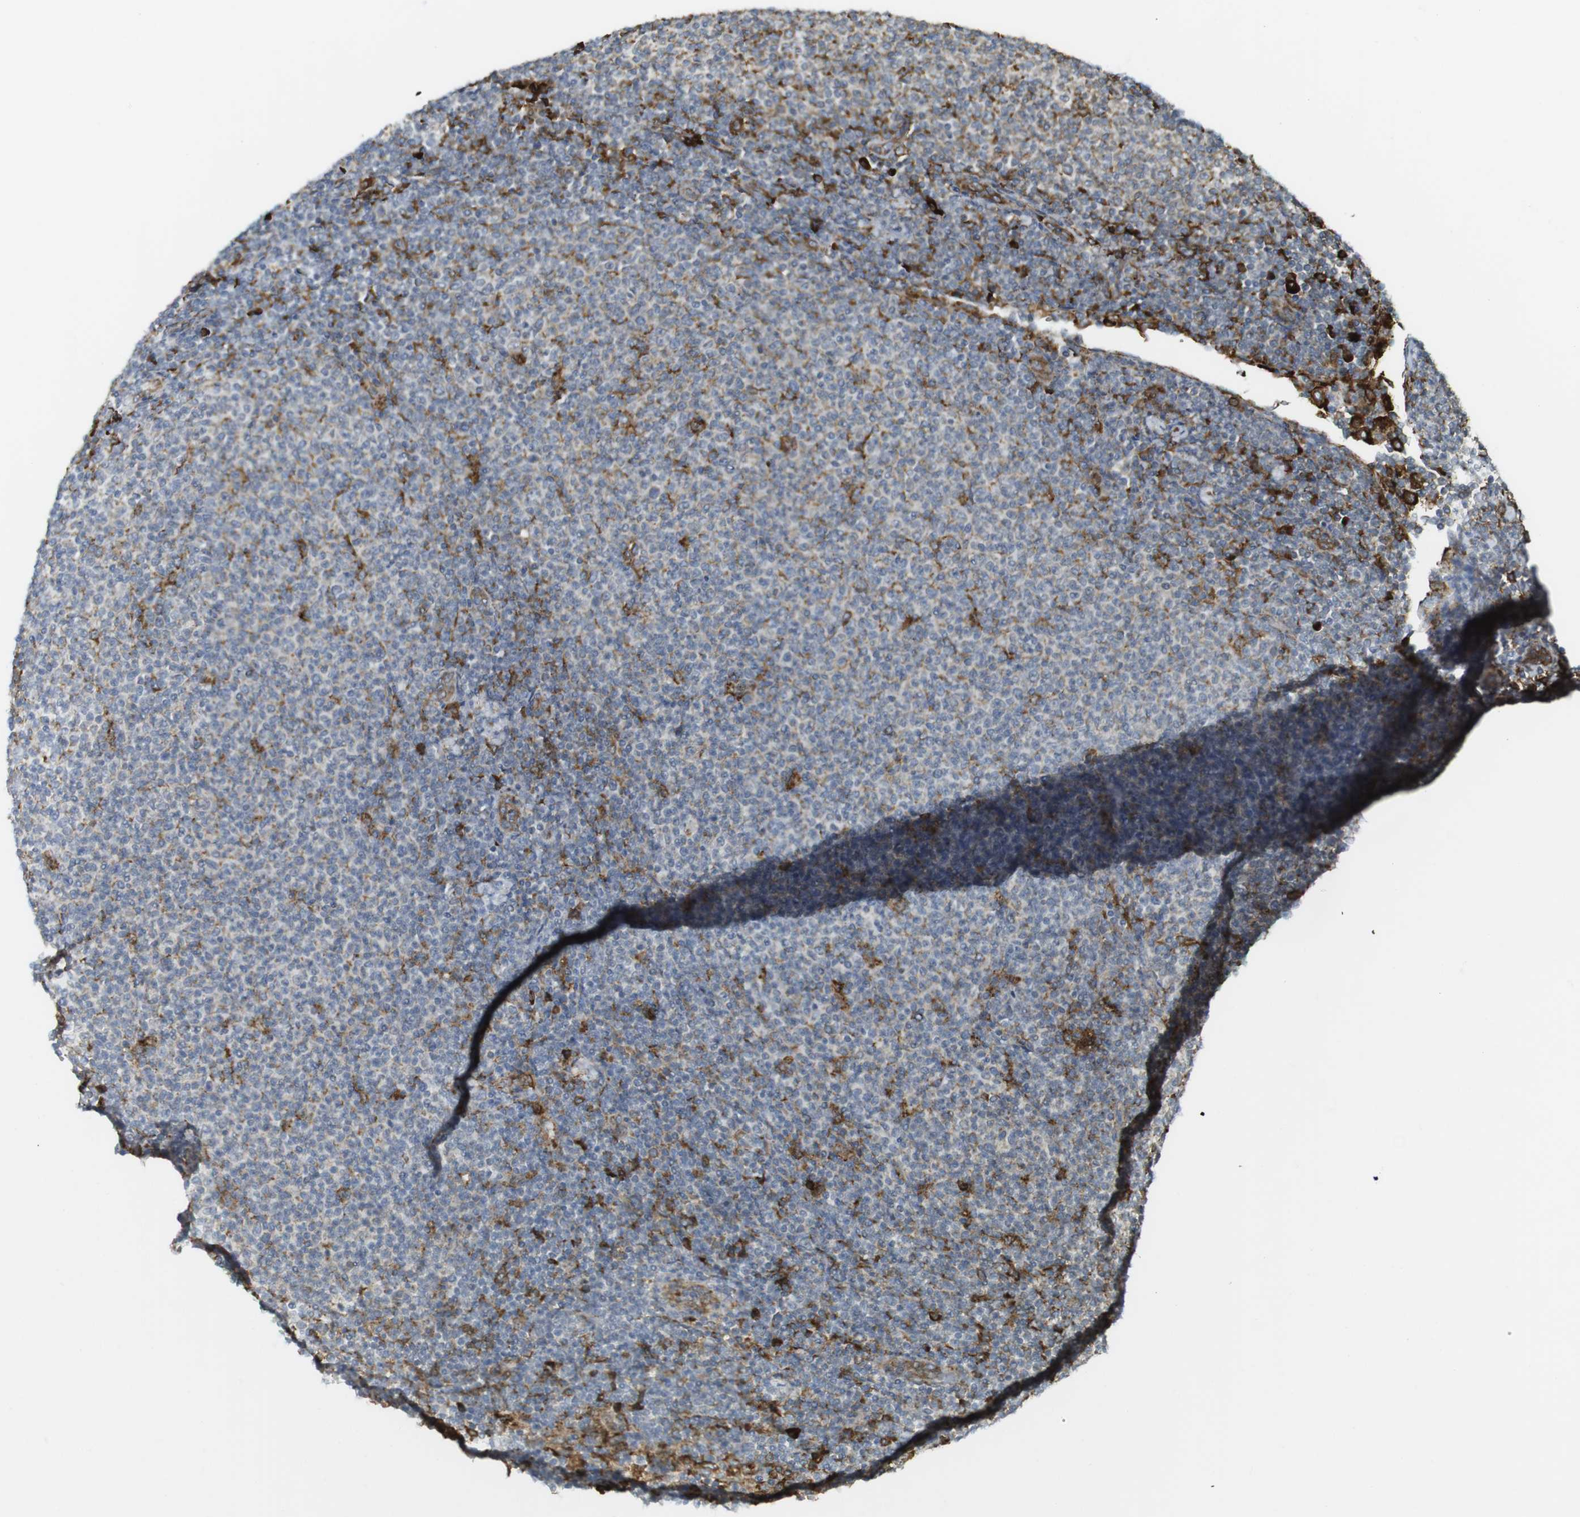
{"staining": {"intensity": "strong", "quantity": "<25%", "location": "cytoplasmic/membranous"}, "tissue": "lymphoma", "cell_type": "Tumor cells", "image_type": "cancer", "snomed": [{"axis": "morphology", "description": "Malignant lymphoma, non-Hodgkin's type, Low grade"}, {"axis": "topography", "description": "Lymph node"}], "caption": "Tumor cells exhibit medium levels of strong cytoplasmic/membranous staining in approximately <25% of cells in lymphoma.", "gene": "MBOAT2", "patient": {"sex": "male", "age": 66}}